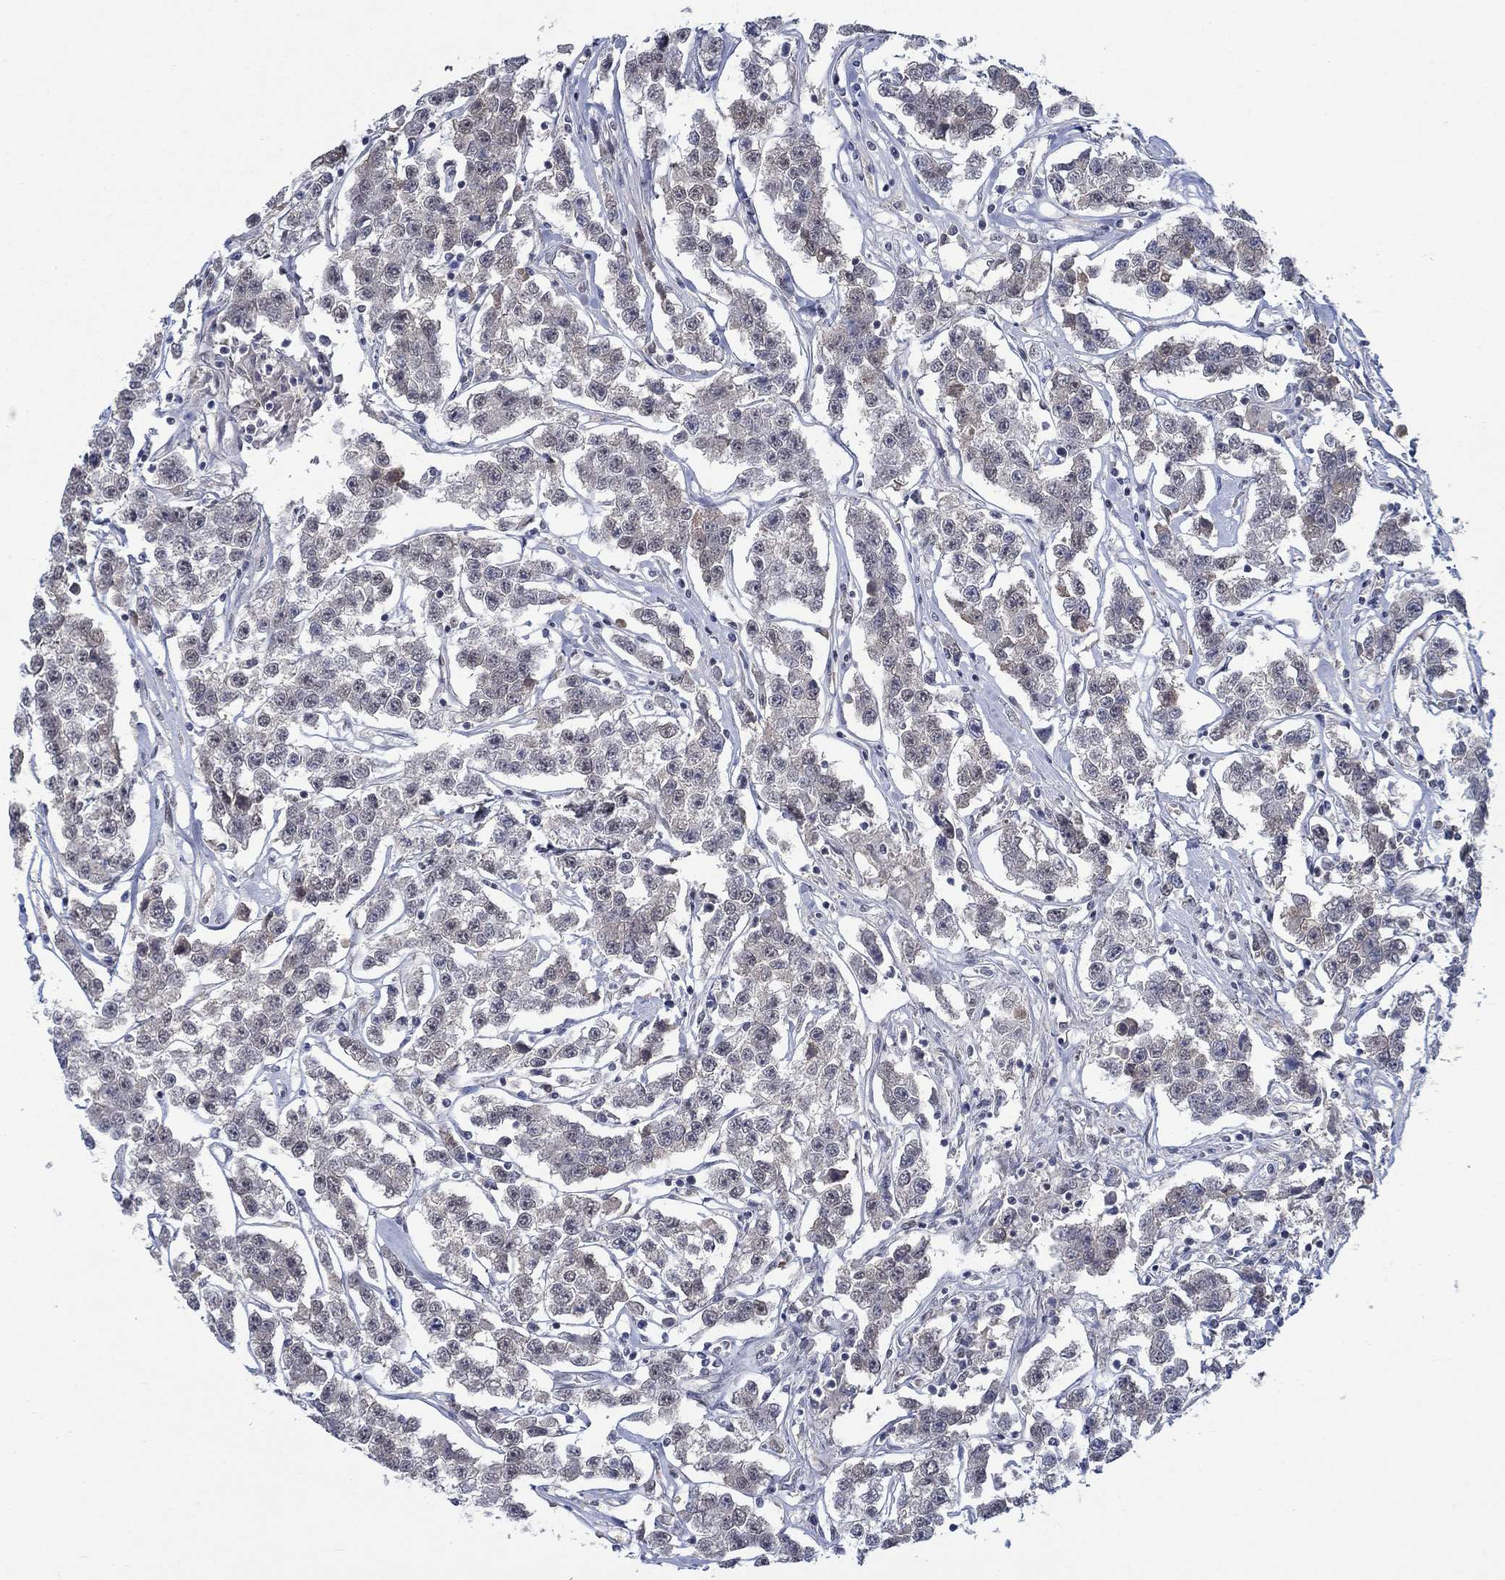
{"staining": {"intensity": "negative", "quantity": "none", "location": "none"}, "tissue": "testis cancer", "cell_type": "Tumor cells", "image_type": "cancer", "snomed": [{"axis": "morphology", "description": "Seminoma, NOS"}, {"axis": "topography", "description": "Testis"}], "caption": "This is an immunohistochemistry micrograph of seminoma (testis). There is no expression in tumor cells.", "gene": "HTN1", "patient": {"sex": "male", "age": 59}}